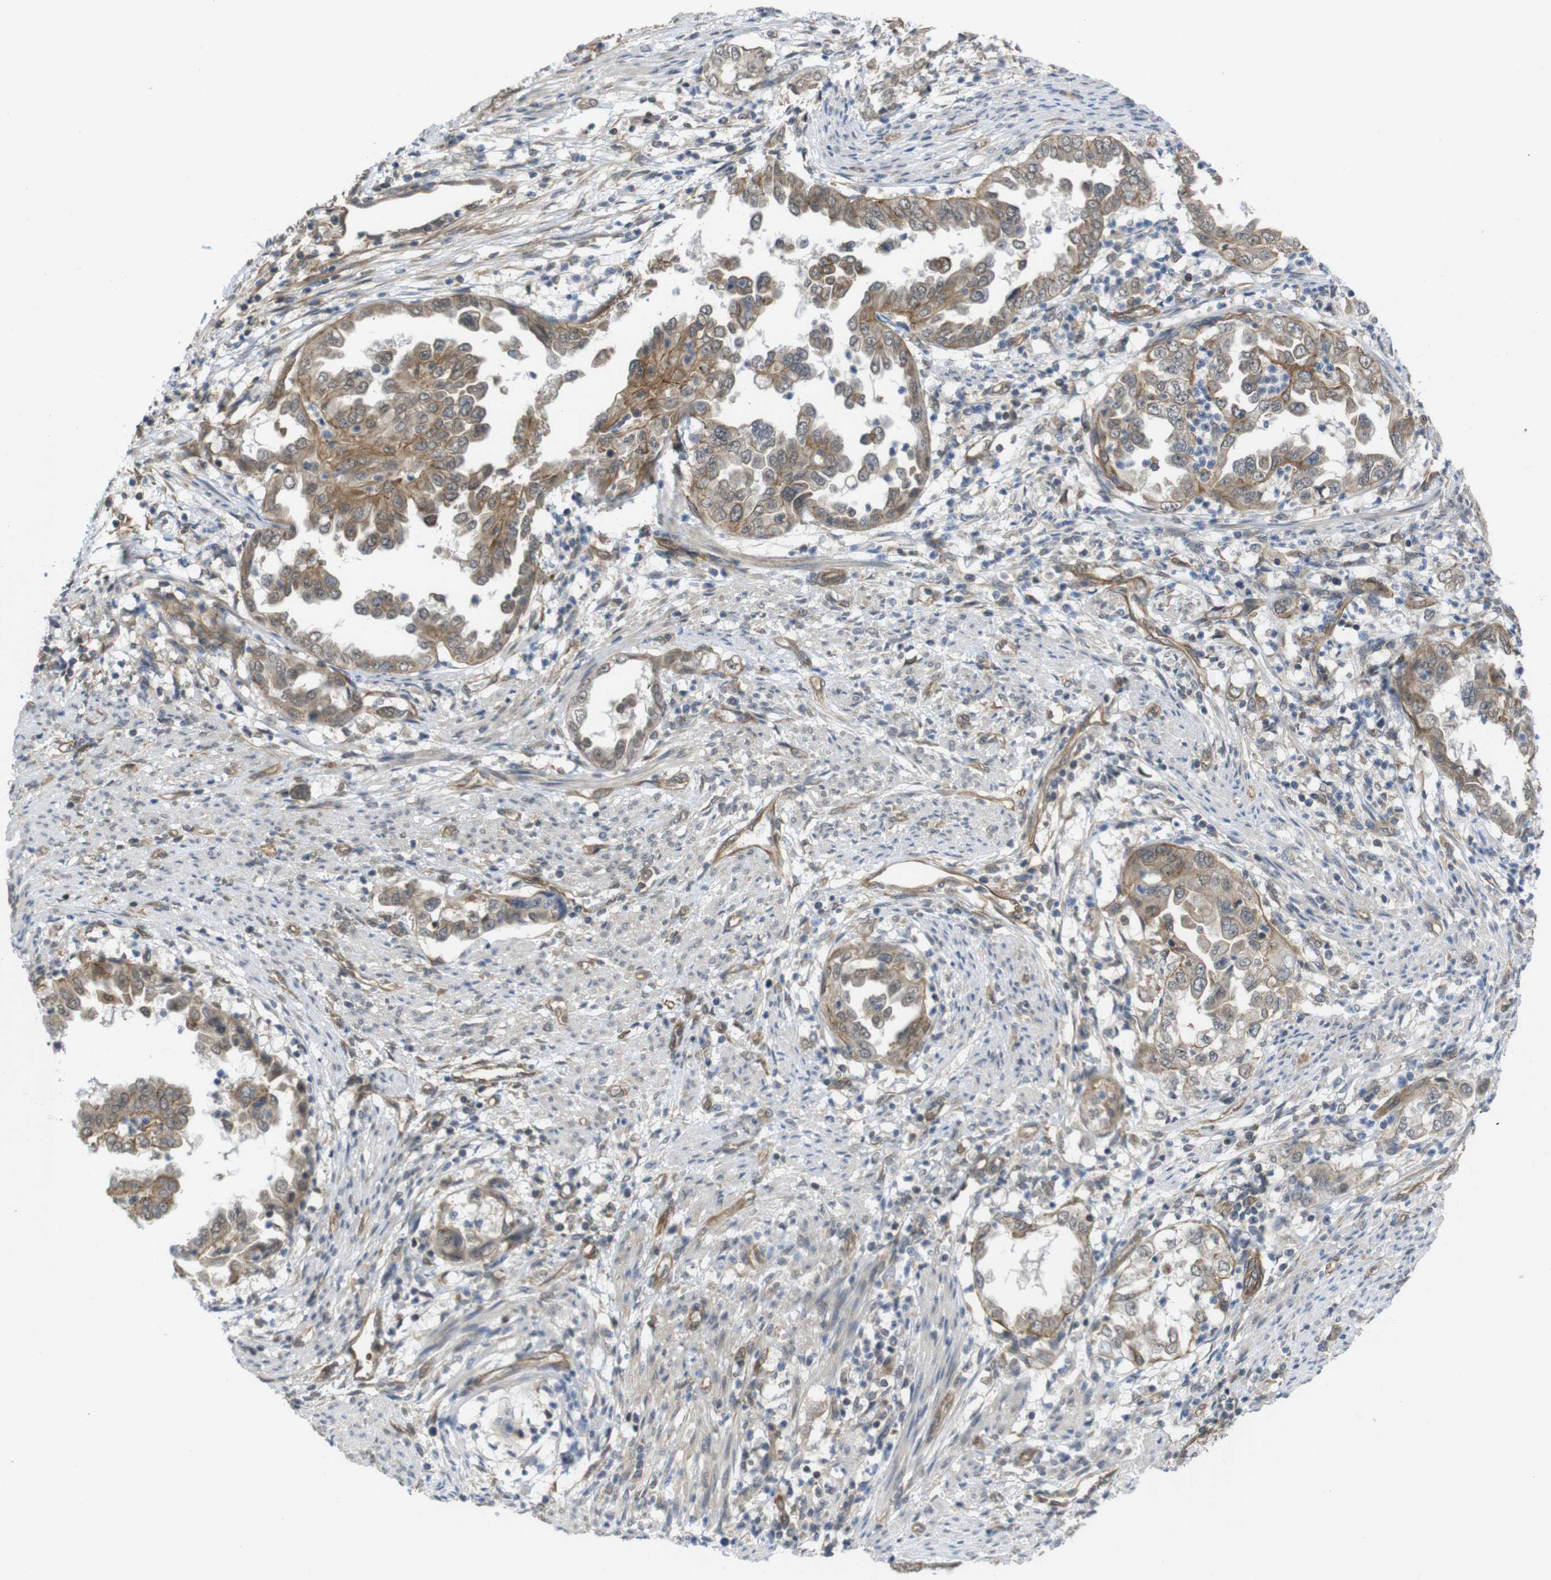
{"staining": {"intensity": "moderate", "quantity": ">75%", "location": "cytoplasmic/membranous"}, "tissue": "endometrial cancer", "cell_type": "Tumor cells", "image_type": "cancer", "snomed": [{"axis": "morphology", "description": "Adenocarcinoma, NOS"}, {"axis": "topography", "description": "Endometrium"}], "caption": "About >75% of tumor cells in human adenocarcinoma (endometrial) reveal moderate cytoplasmic/membranous protein expression as visualized by brown immunohistochemical staining.", "gene": "ZDHHC5", "patient": {"sex": "female", "age": 85}}